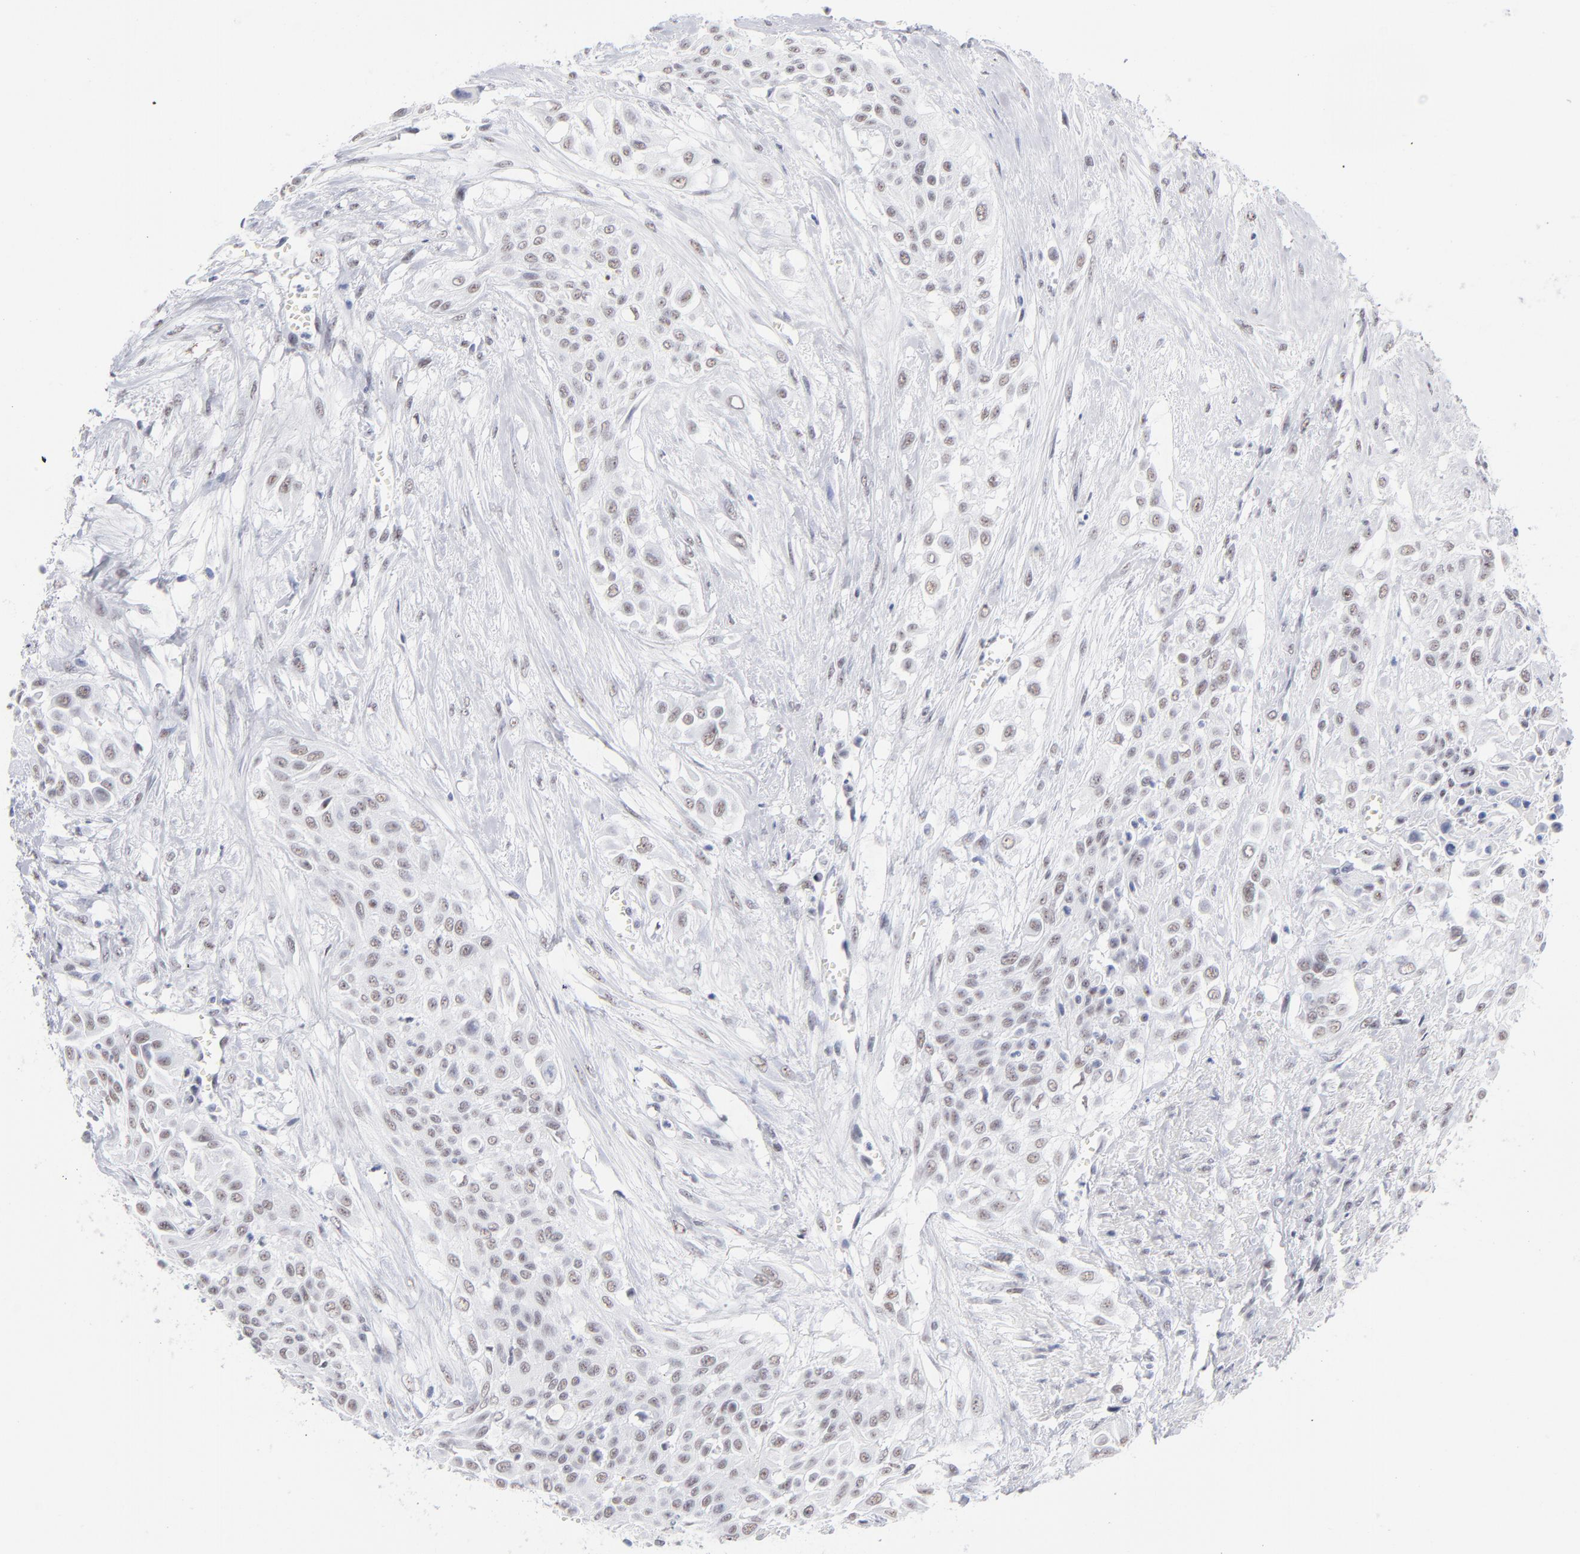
{"staining": {"intensity": "weak", "quantity": ">75%", "location": "nuclear"}, "tissue": "urothelial cancer", "cell_type": "Tumor cells", "image_type": "cancer", "snomed": [{"axis": "morphology", "description": "Urothelial carcinoma, High grade"}, {"axis": "topography", "description": "Urinary bladder"}], "caption": "Brown immunohistochemical staining in urothelial carcinoma (high-grade) exhibits weak nuclear staining in about >75% of tumor cells. Nuclei are stained in blue.", "gene": "SNRPB", "patient": {"sex": "male", "age": 57}}